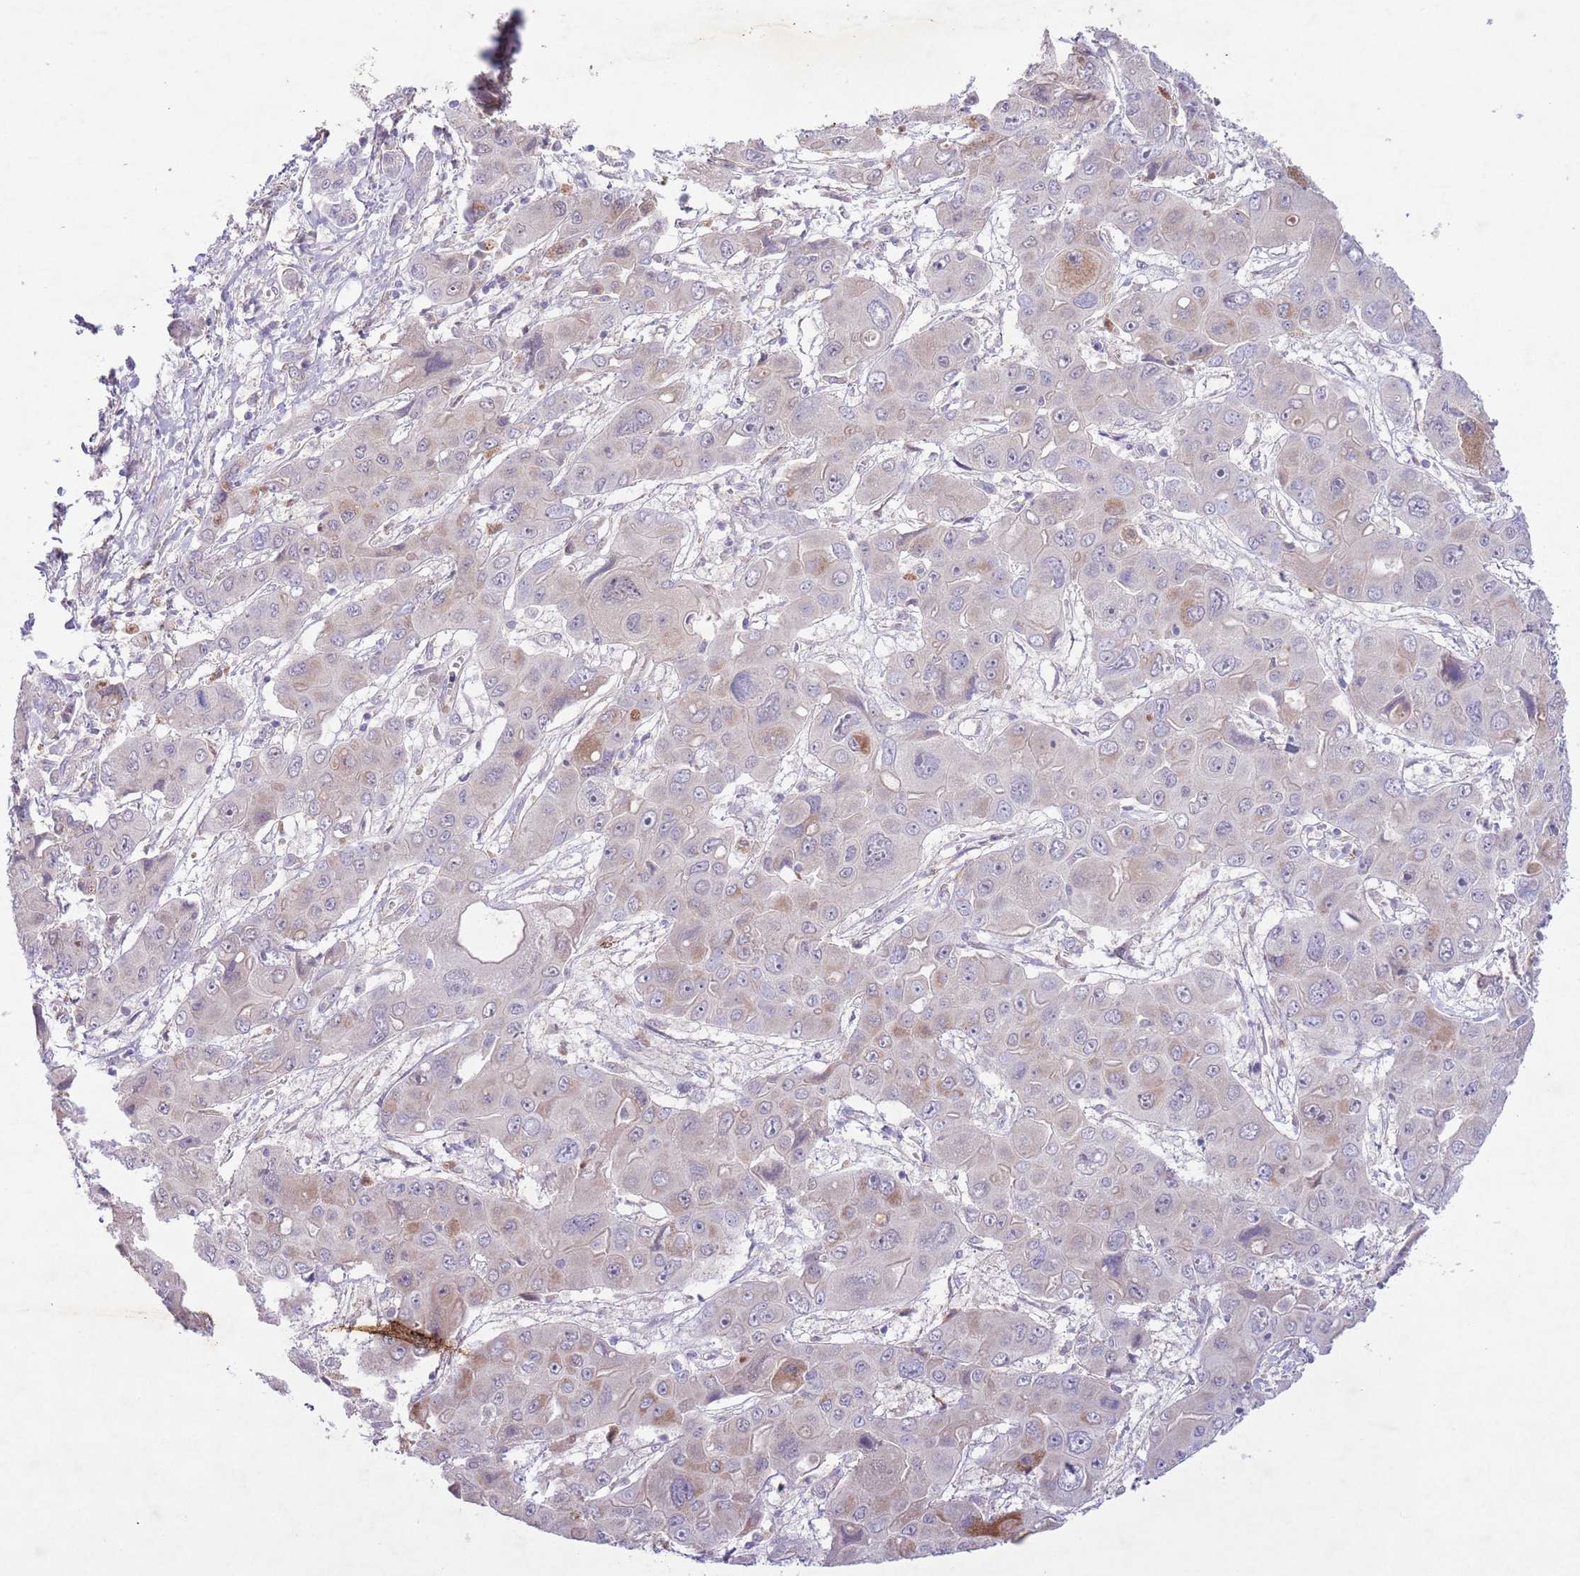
{"staining": {"intensity": "weak", "quantity": "<25%", "location": "cytoplasmic/membranous"}, "tissue": "liver cancer", "cell_type": "Tumor cells", "image_type": "cancer", "snomed": [{"axis": "morphology", "description": "Cholangiocarcinoma"}, {"axis": "topography", "description": "Liver"}], "caption": "Tumor cells are negative for brown protein staining in liver cancer (cholangiocarcinoma).", "gene": "CCNI", "patient": {"sex": "male", "age": 67}}